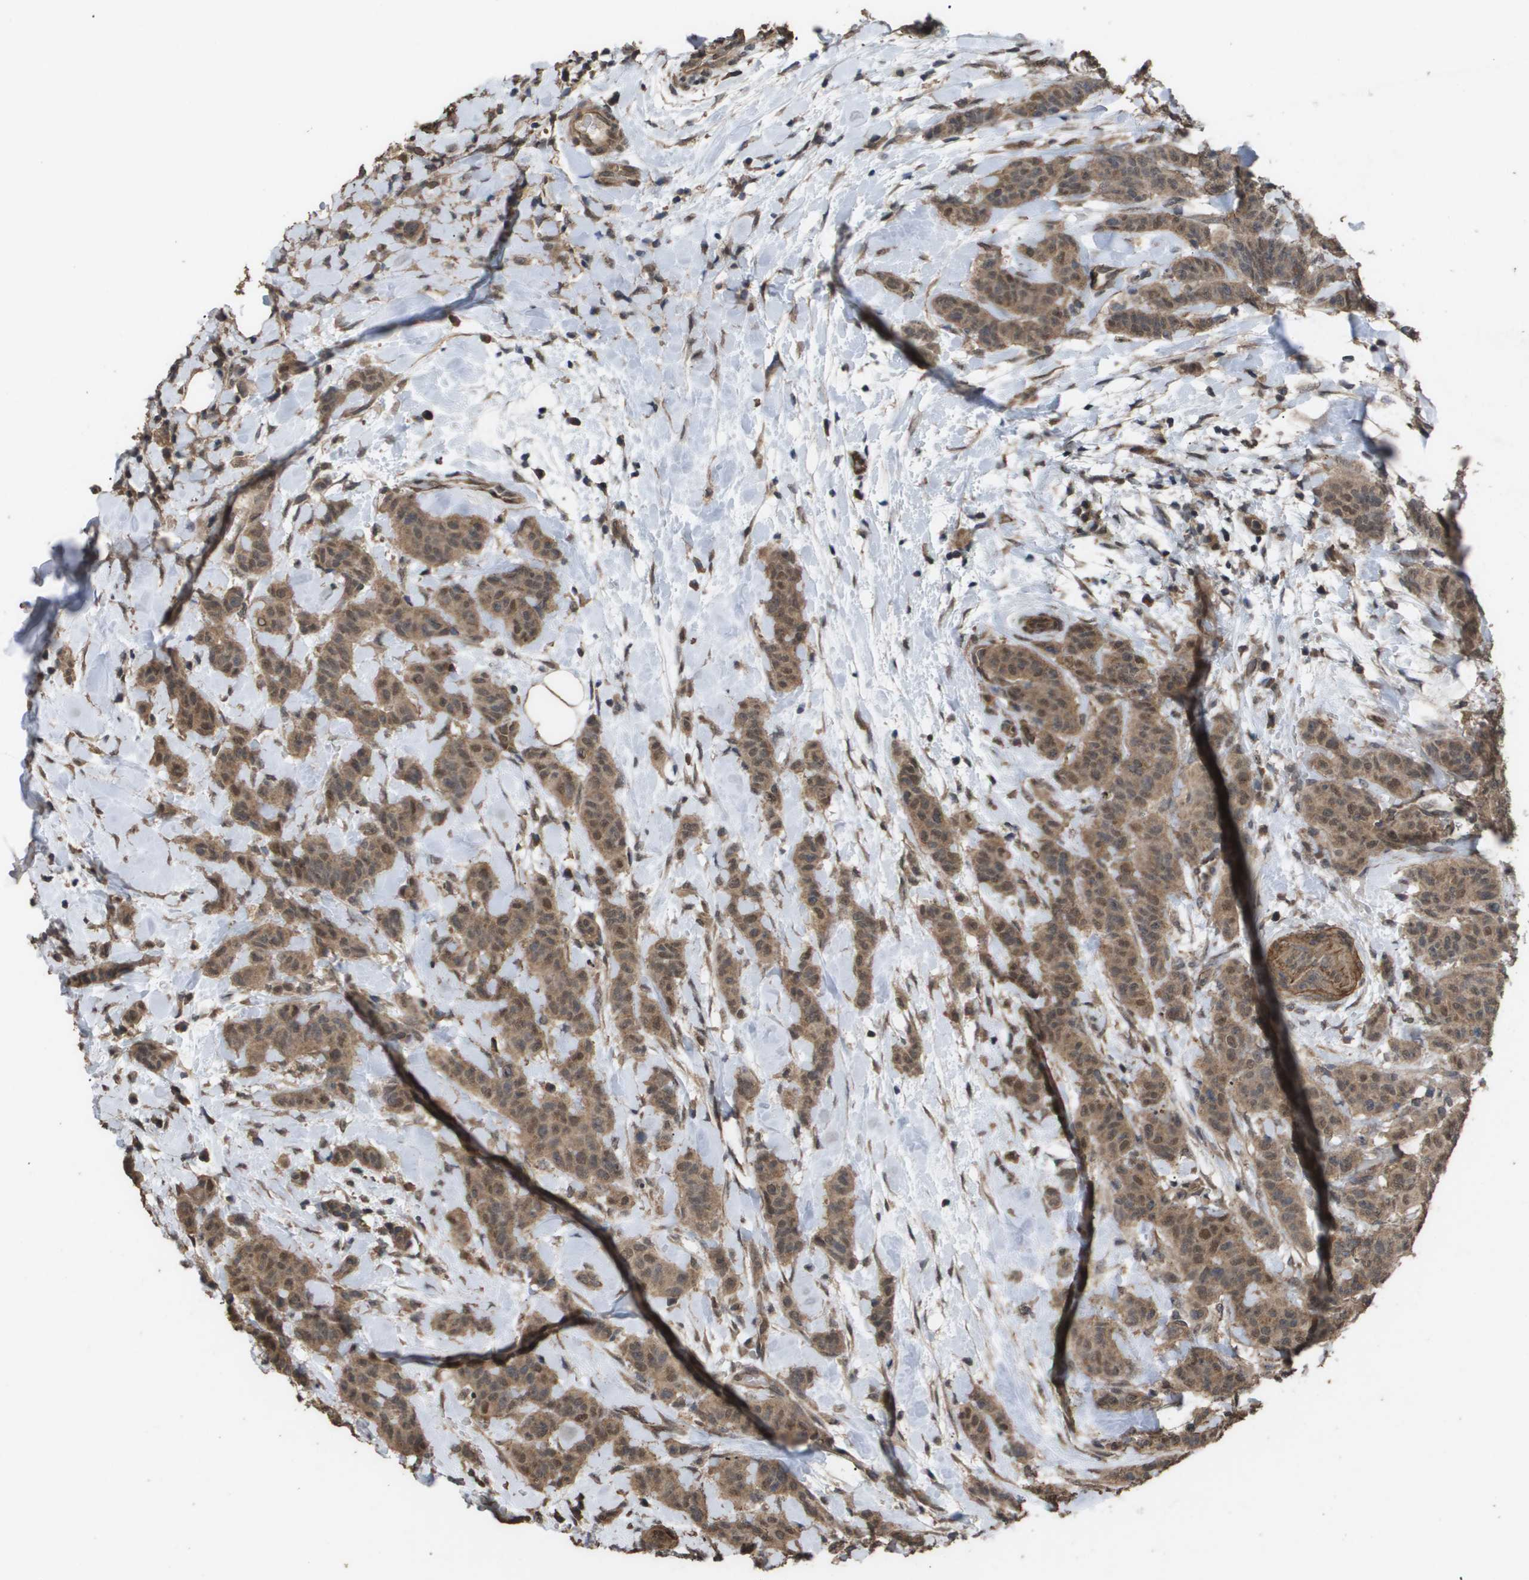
{"staining": {"intensity": "moderate", "quantity": ">75%", "location": "cytoplasmic/membranous"}, "tissue": "breast cancer", "cell_type": "Tumor cells", "image_type": "cancer", "snomed": [{"axis": "morphology", "description": "Normal tissue, NOS"}, {"axis": "morphology", "description": "Duct carcinoma"}, {"axis": "topography", "description": "Breast"}], "caption": "A histopathology image of breast cancer (intraductal carcinoma) stained for a protein demonstrates moderate cytoplasmic/membranous brown staining in tumor cells.", "gene": "CUL5", "patient": {"sex": "female", "age": 40}}